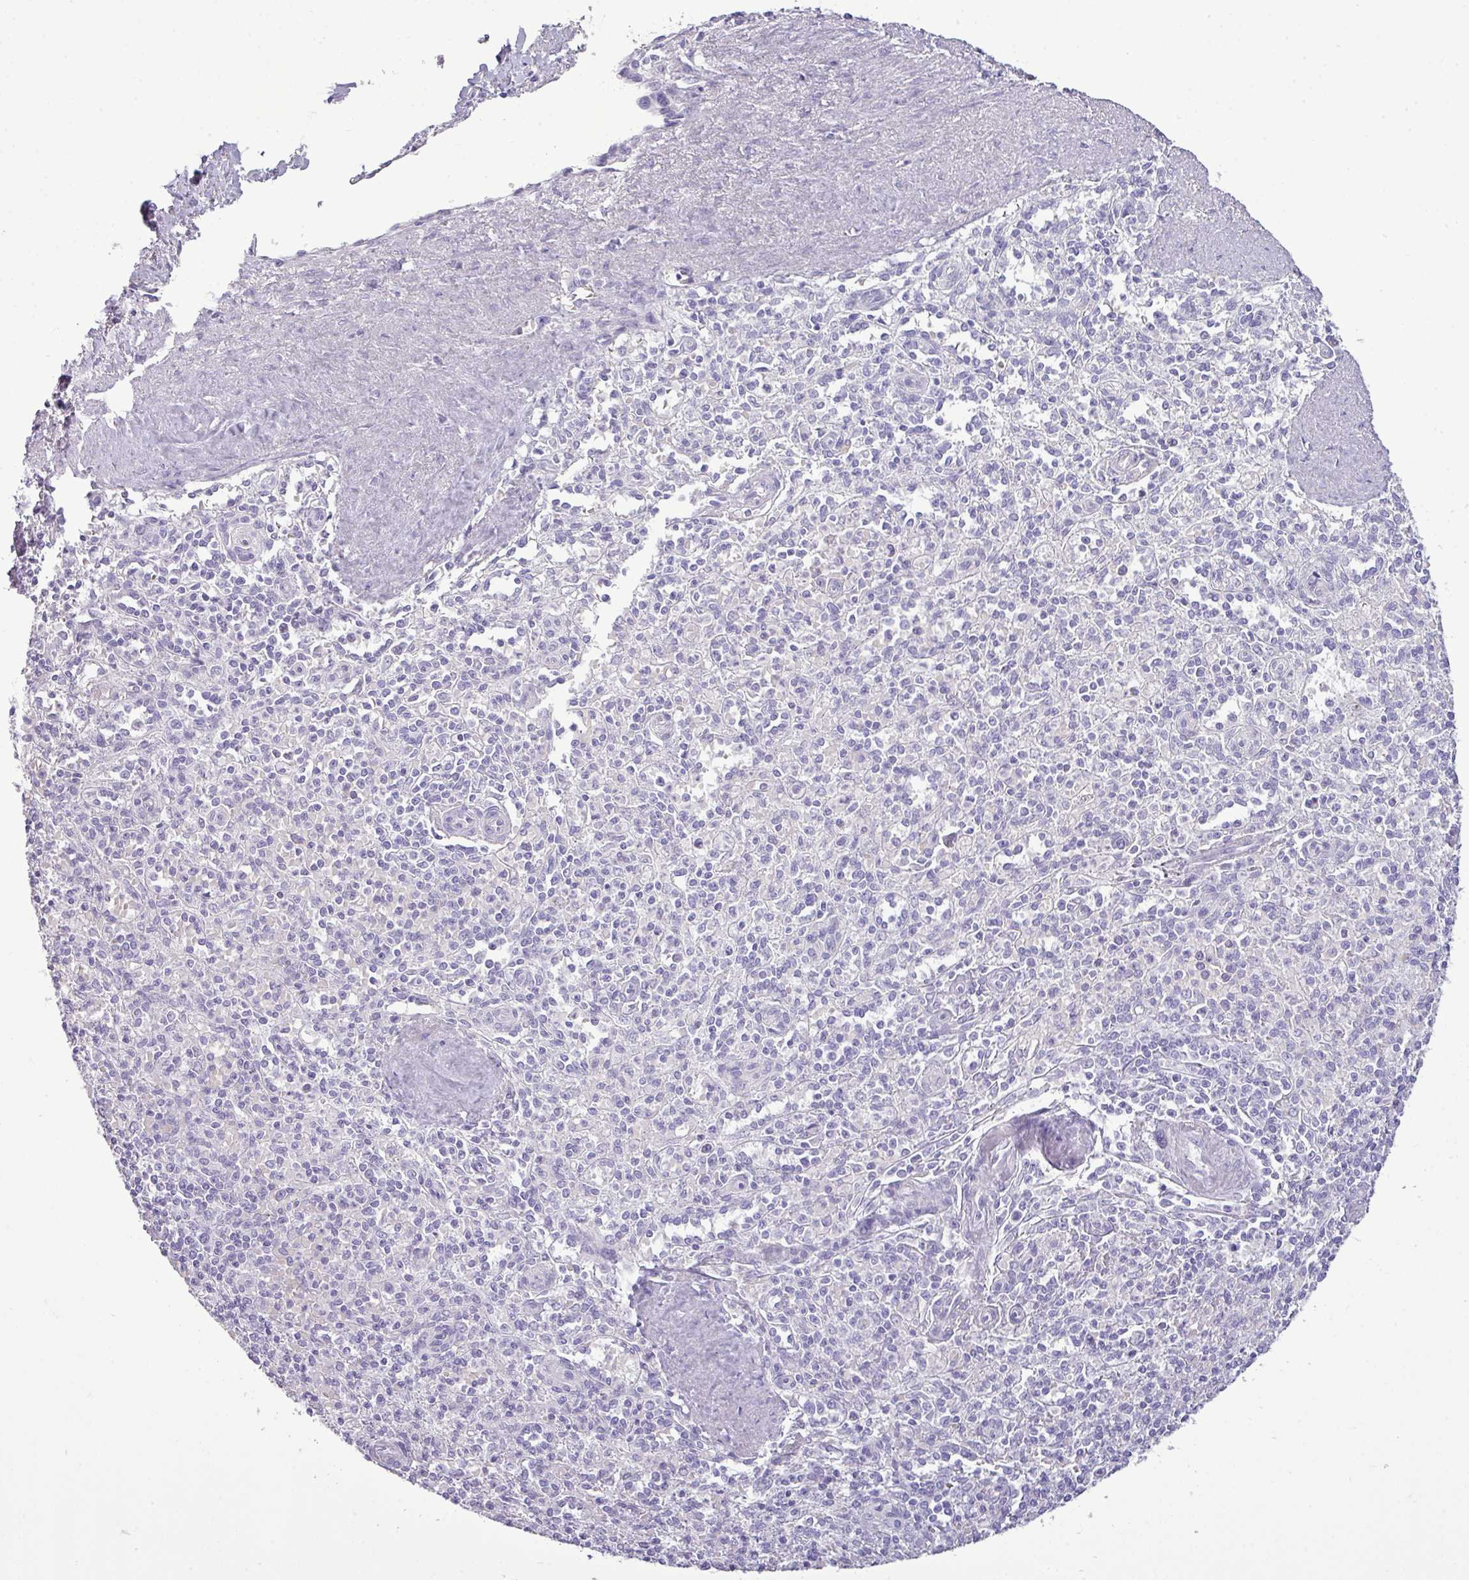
{"staining": {"intensity": "negative", "quantity": "none", "location": "none"}, "tissue": "spleen", "cell_type": "Cells in red pulp", "image_type": "normal", "snomed": [{"axis": "morphology", "description": "Normal tissue, NOS"}, {"axis": "topography", "description": "Spleen"}], "caption": "The immunohistochemistry image has no significant staining in cells in red pulp of spleen. Brightfield microscopy of immunohistochemistry (IHC) stained with DAB (brown) and hematoxylin (blue), captured at high magnification.", "gene": "TMEM91", "patient": {"sex": "female", "age": 70}}